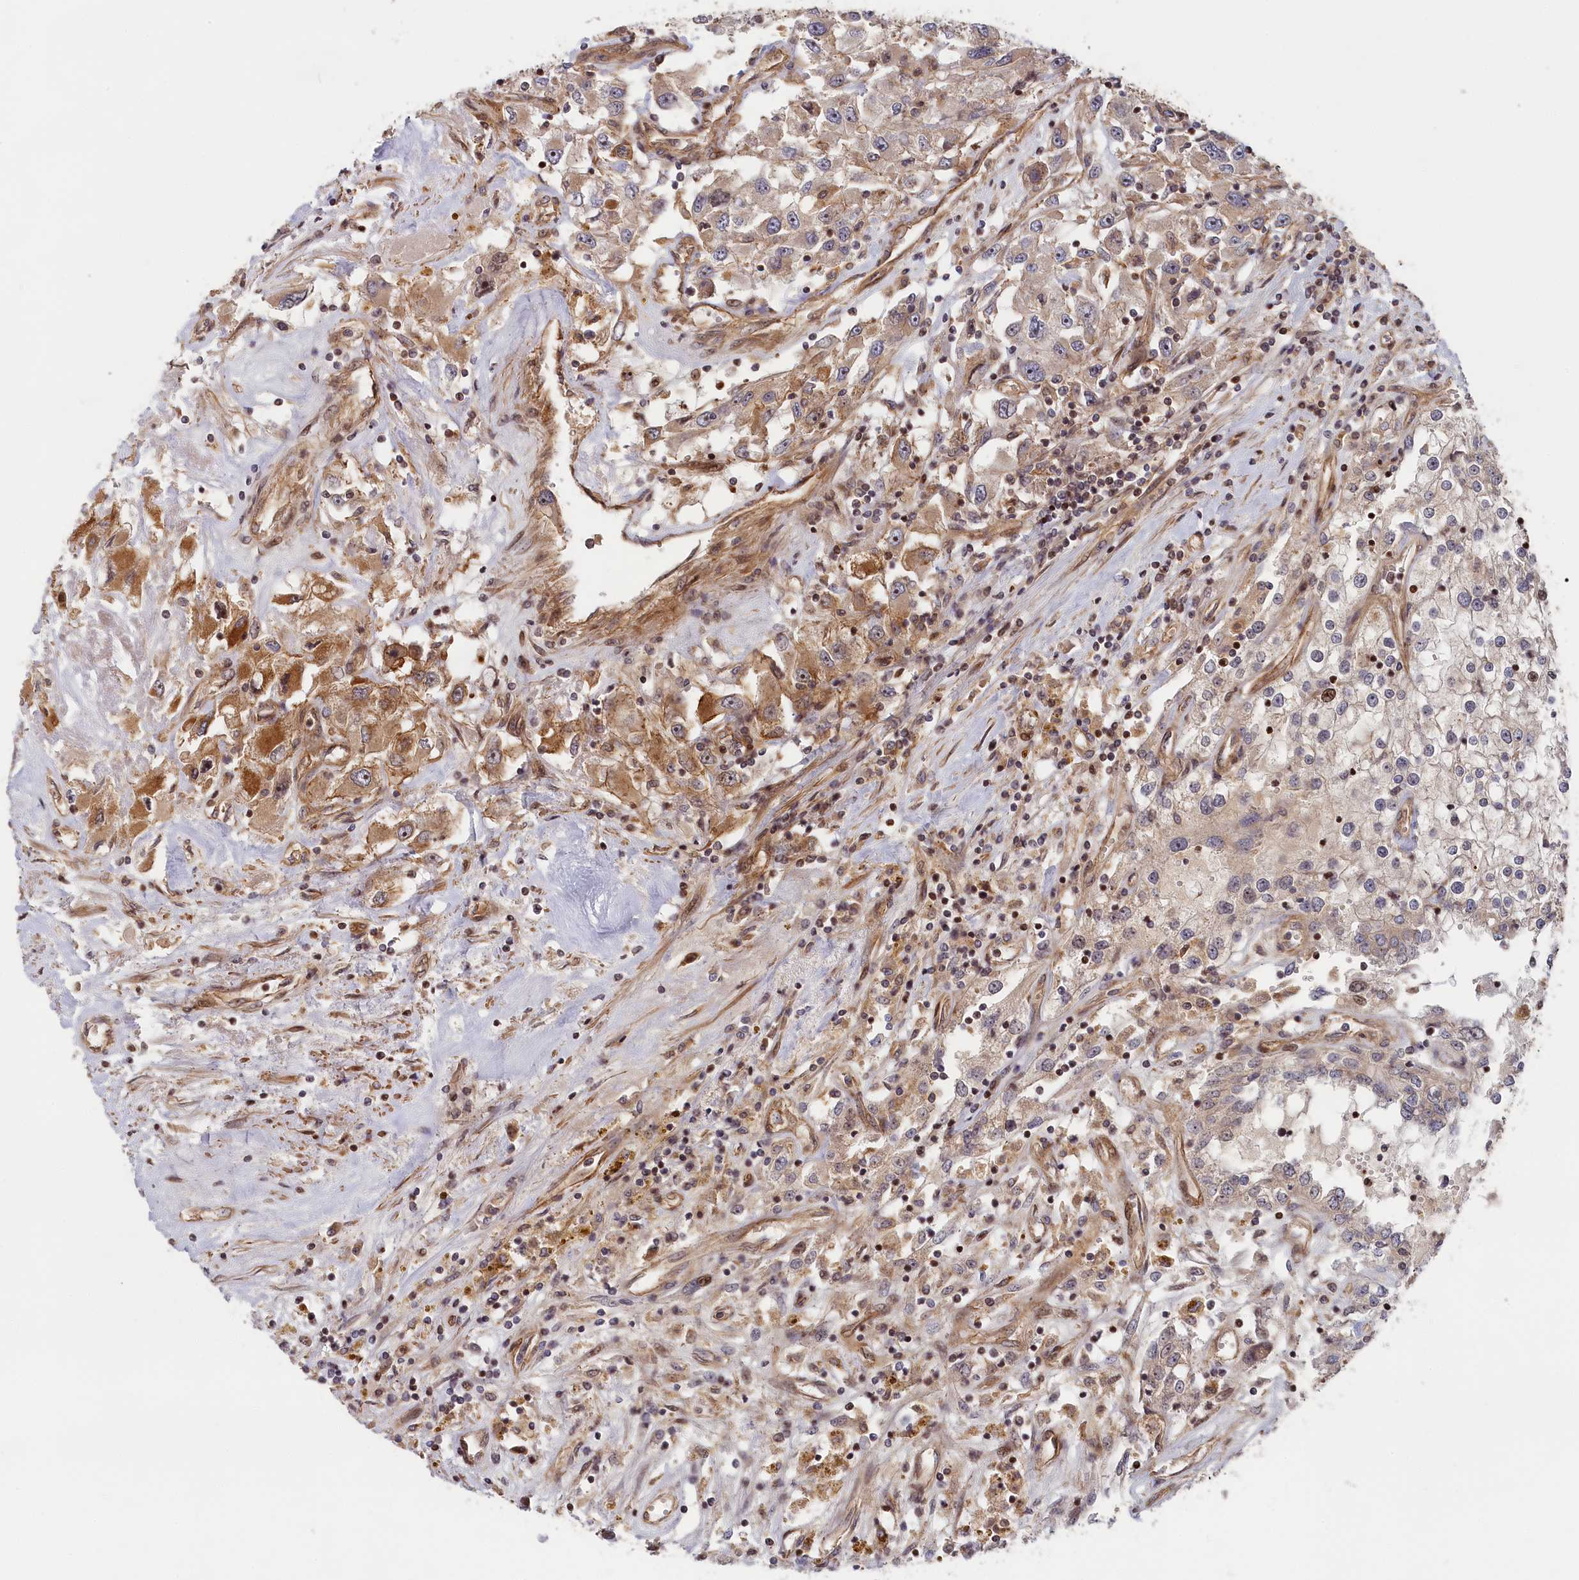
{"staining": {"intensity": "moderate", "quantity": "<25%", "location": "cytoplasmic/membranous"}, "tissue": "renal cancer", "cell_type": "Tumor cells", "image_type": "cancer", "snomed": [{"axis": "morphology", "description": "Adenocarcinoma, NOS"}, {"axis": "topography", "description": "Kidney"}], "caption": "This image displays adenocarcinoma (renal) stained with immunohistochemistry to label a protein in brown. The cytoplasmic/membranous of tumor cells show moderate positivity for the protein. Nuclei are counter-stained blue.", "gene": "CEP44", "patient": {"sex": "female", "age": 52}}